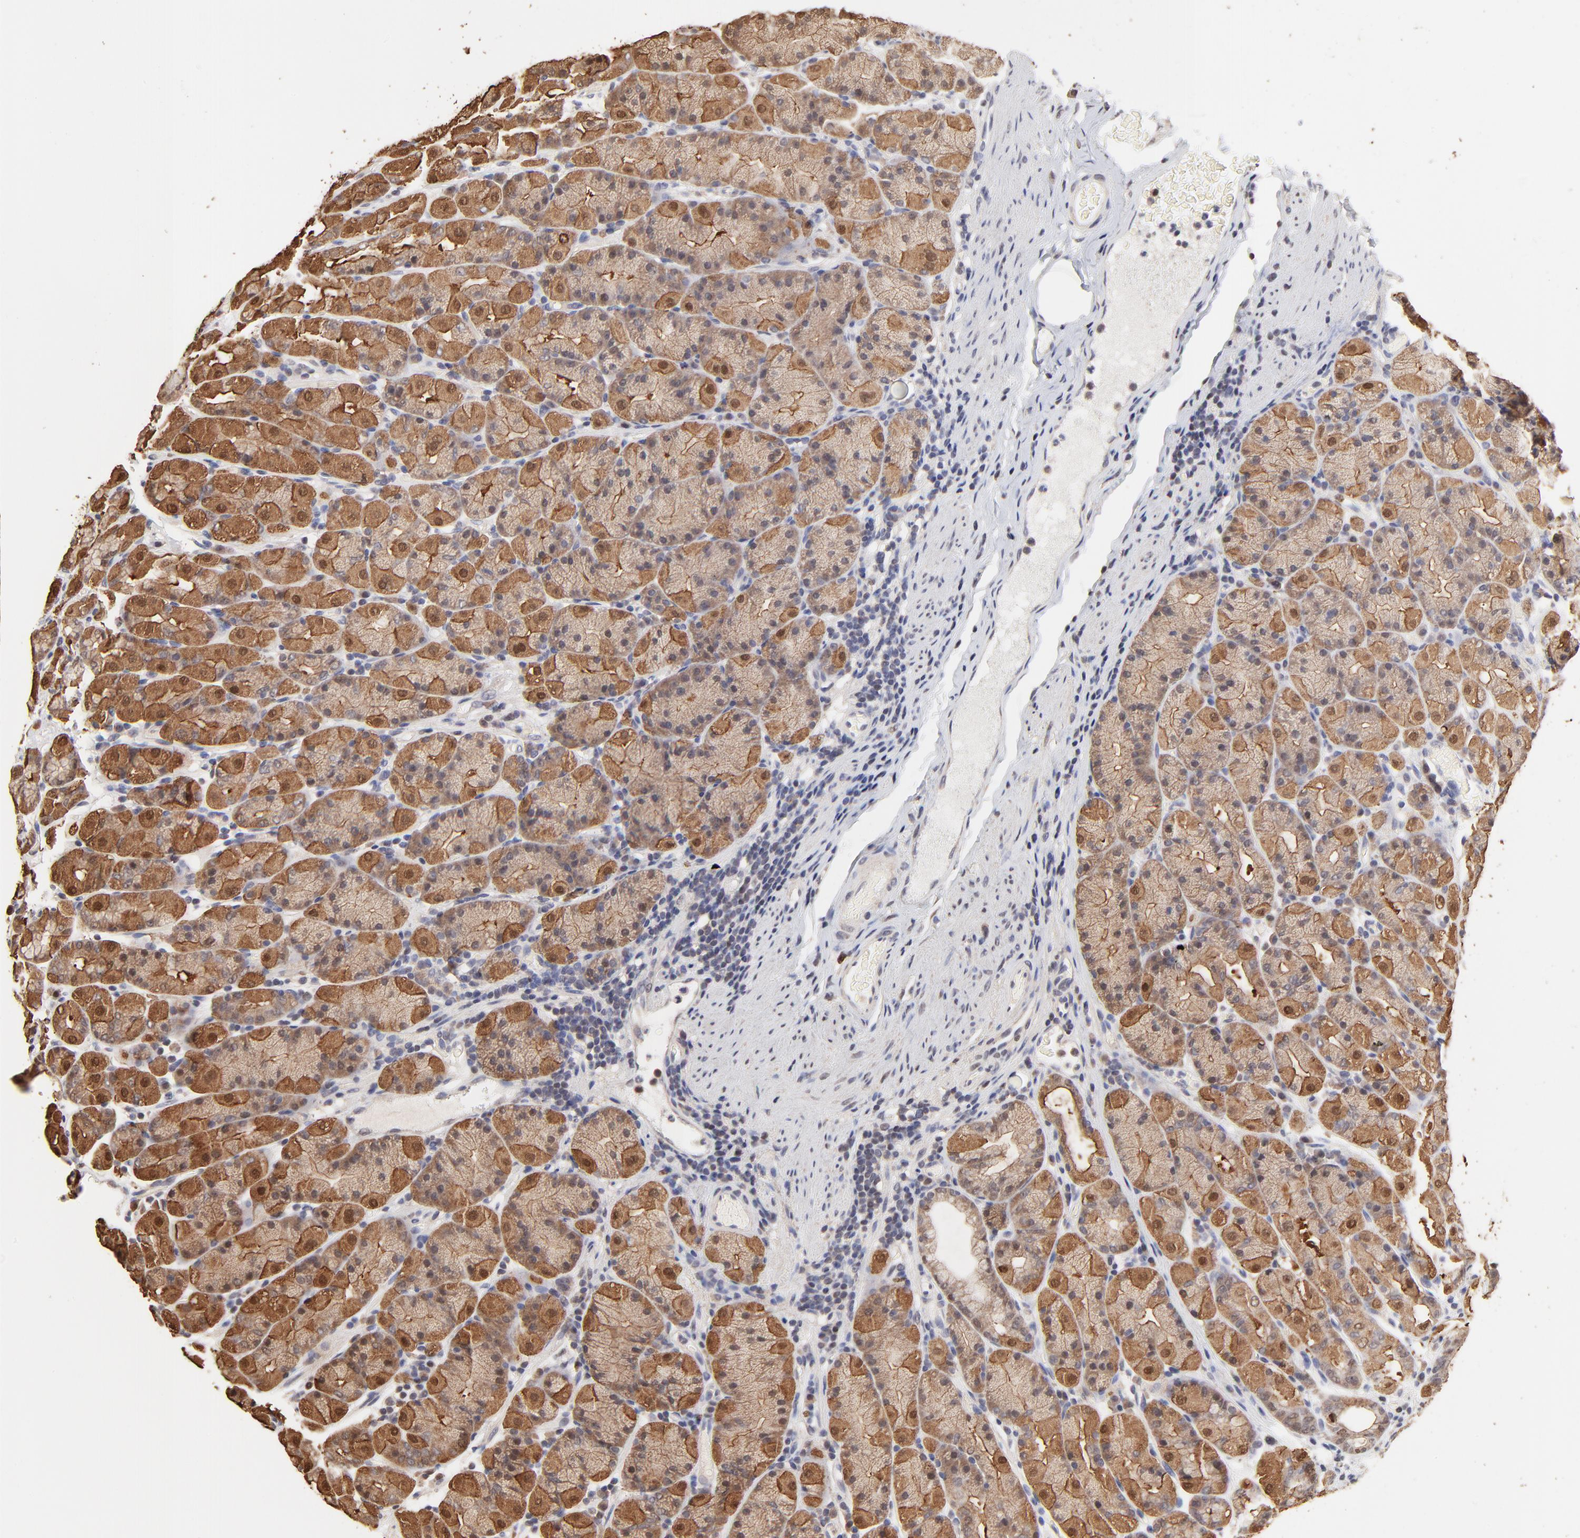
{"staining": {"intensity": "moderate", "quantity": "<25%", "location": "cytoplasmic/membranous,nuclear"}, "tissue": "stomach", "cell_type": "Glandular cells", "image_type": "normal", "snomed": [{"axis": "morphology", "description": "Normal tissue, NOS"}, {"axis": "topography", "description": "Stomach, upper"}], "caption": "Protein staining by IHC exhibits moderate cytoplasmic/membranous,nuclear positivity in approximately <25% of glandular cells in unremarkable stomach.", "gene": "BIRC5", "patient": {"sex": "male", "age": 68}}